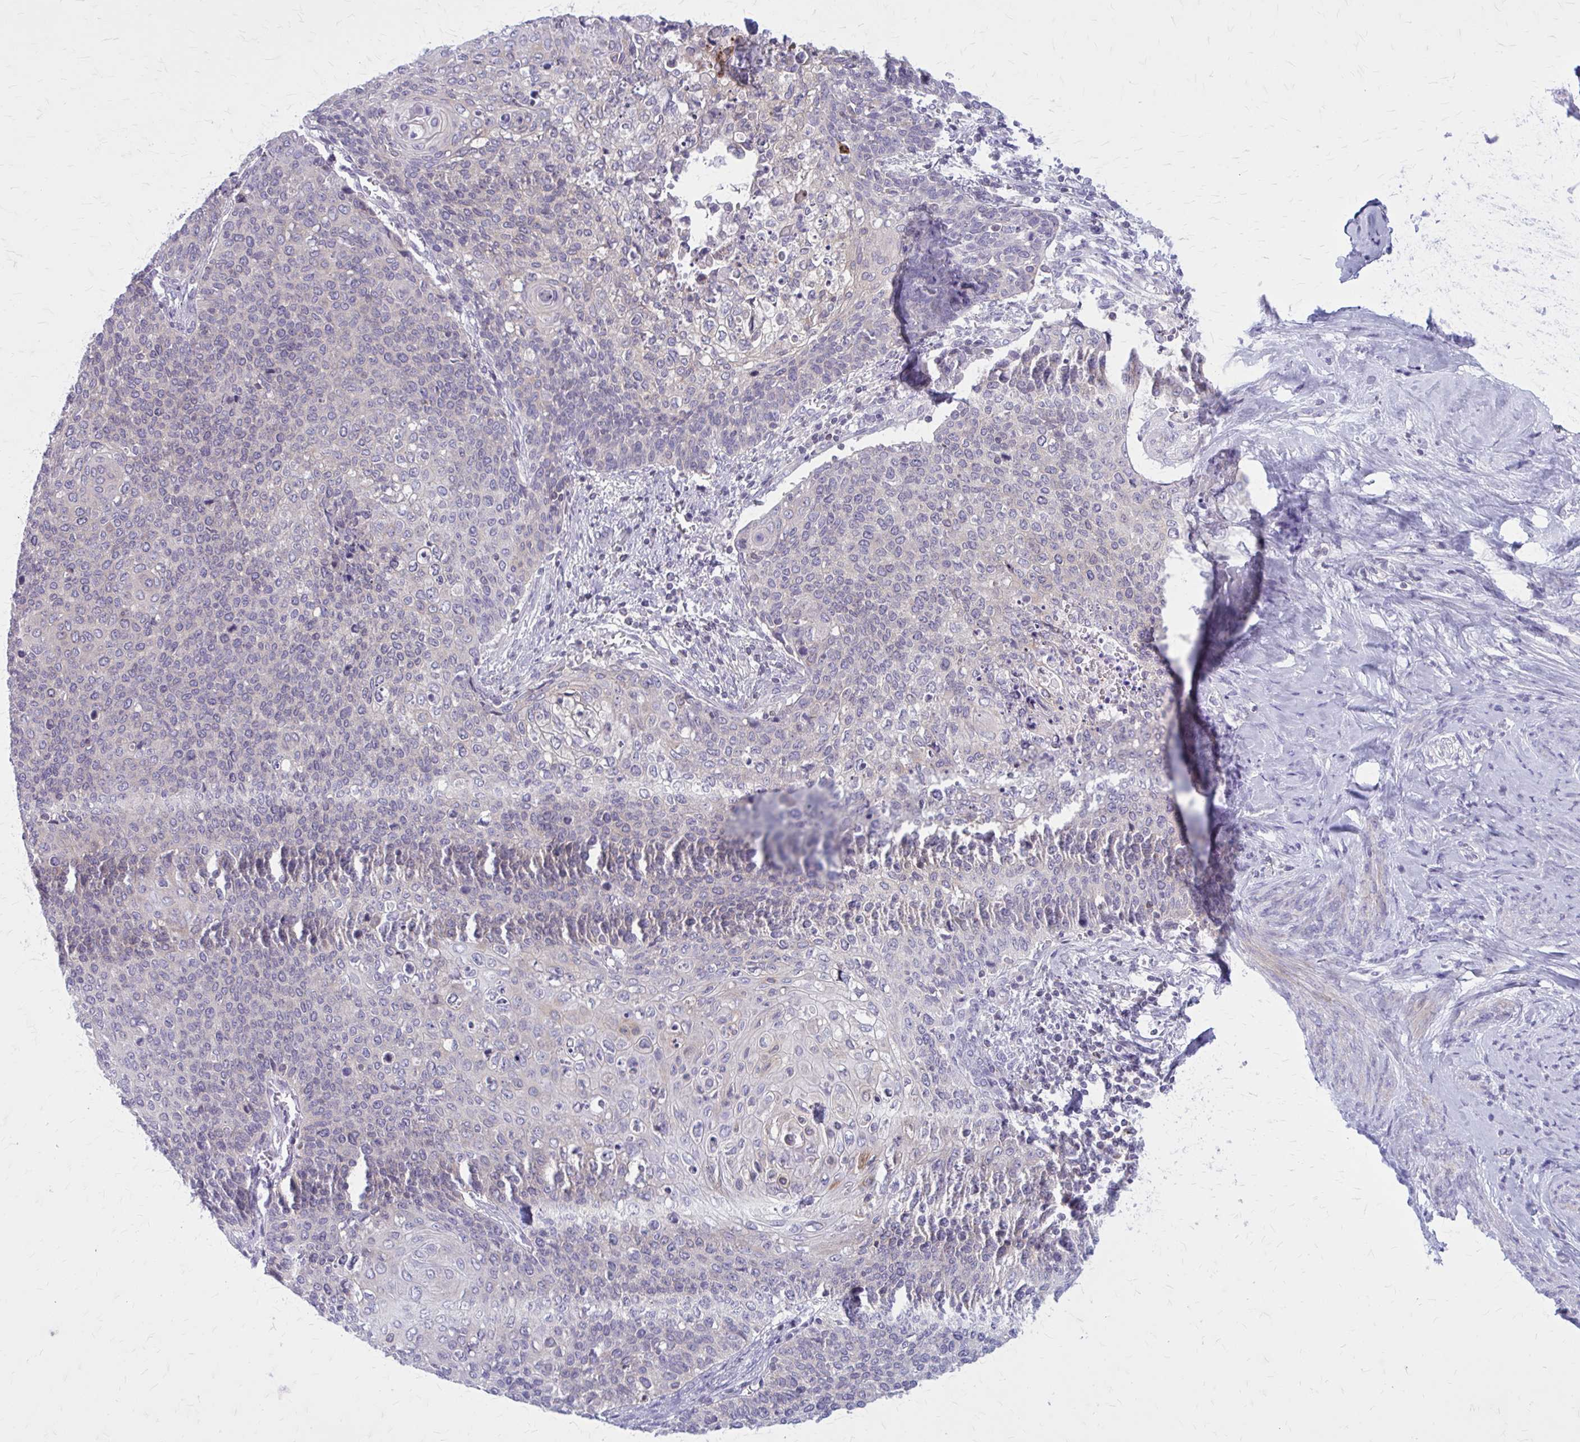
{"staining": {"intensity": "negative", "quantity": "none", "location": "none"}, "tissue": "cervical cancer", "cell_type": "Tumor cells", "image_type": "cancer", "snomed": [{"axis": "morphology", "description": "Squamous cell carcinoma, NOS"}, {"axis": "topography", "description": "Cervix"}], "caption": "IHC micrograph of human cervical cancer (squamous cell carcinoma) stained for a protein (brown), which shows no positivity in tumor cells.", "gene": "PITPNM1", "patient": {"sex": "female", "age": 39}}